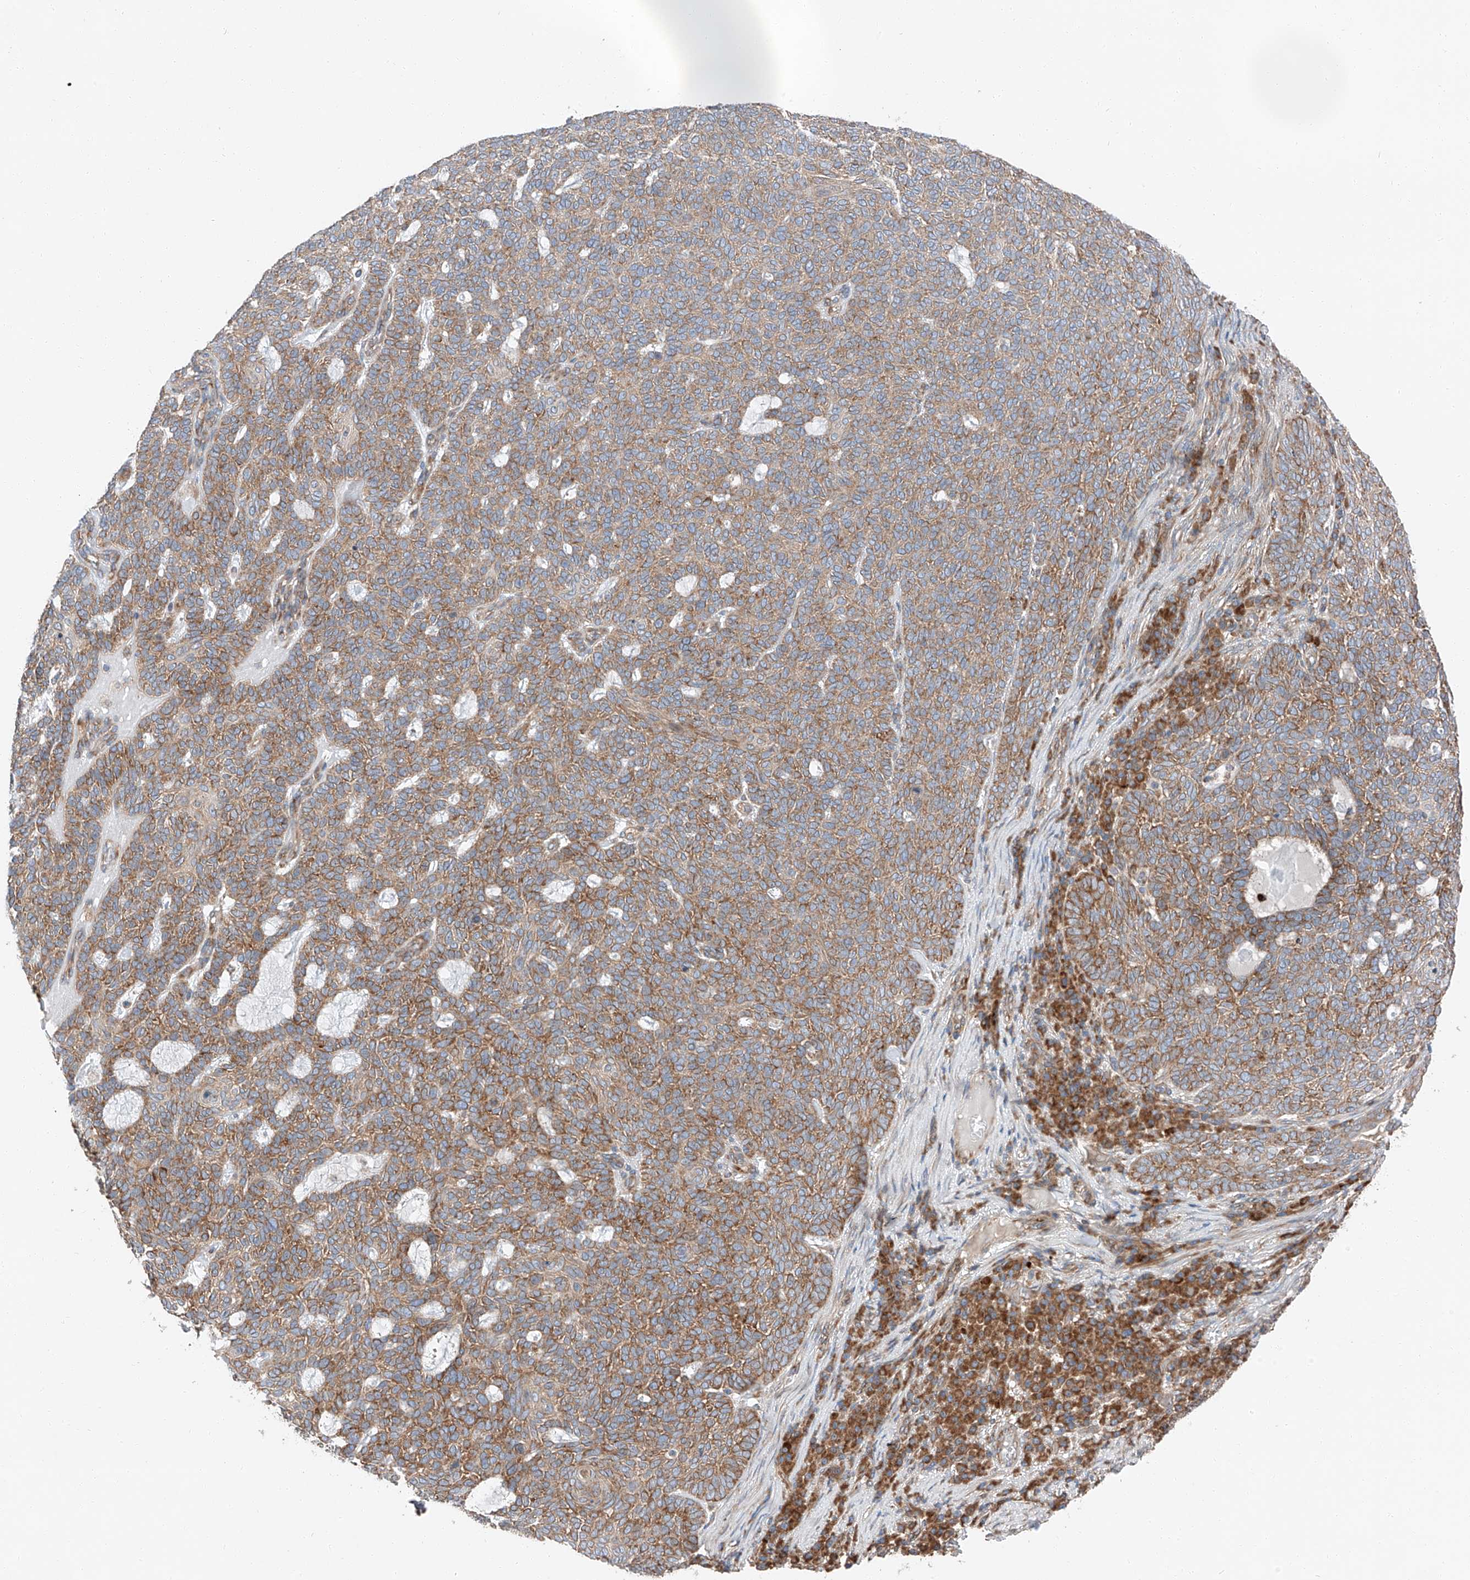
{"staining": {"intensity": "strong", "quantity": ">75%", "location": "cytoplasmic/membranous"}, "tissue": "skin cancer", "cell_type": "Tumor cells", "image_type": "cancer", "snomed": [{"axis": "morphology", "description": "Squamous cell carcinoma, NOS"}, {"axis": "topography", "description": "Skin"}], "caption": "Immunohistochemistry (IHC) staining of skin cancer (squamous cell carcinoma), which displays high levels of strong cytoplasmic/membranous expression in approximately >75% of tumor cells indicating strong cytoplasmic/membranous protein positivity. The staining was performed using DAB (3,3'-diaminobenzidine) (brown) for protein detection and nuclei were counterstained in hematoxylin (blue).", "gene": "ZC3H15", "patient": {"sex": "female", "age": 90}}